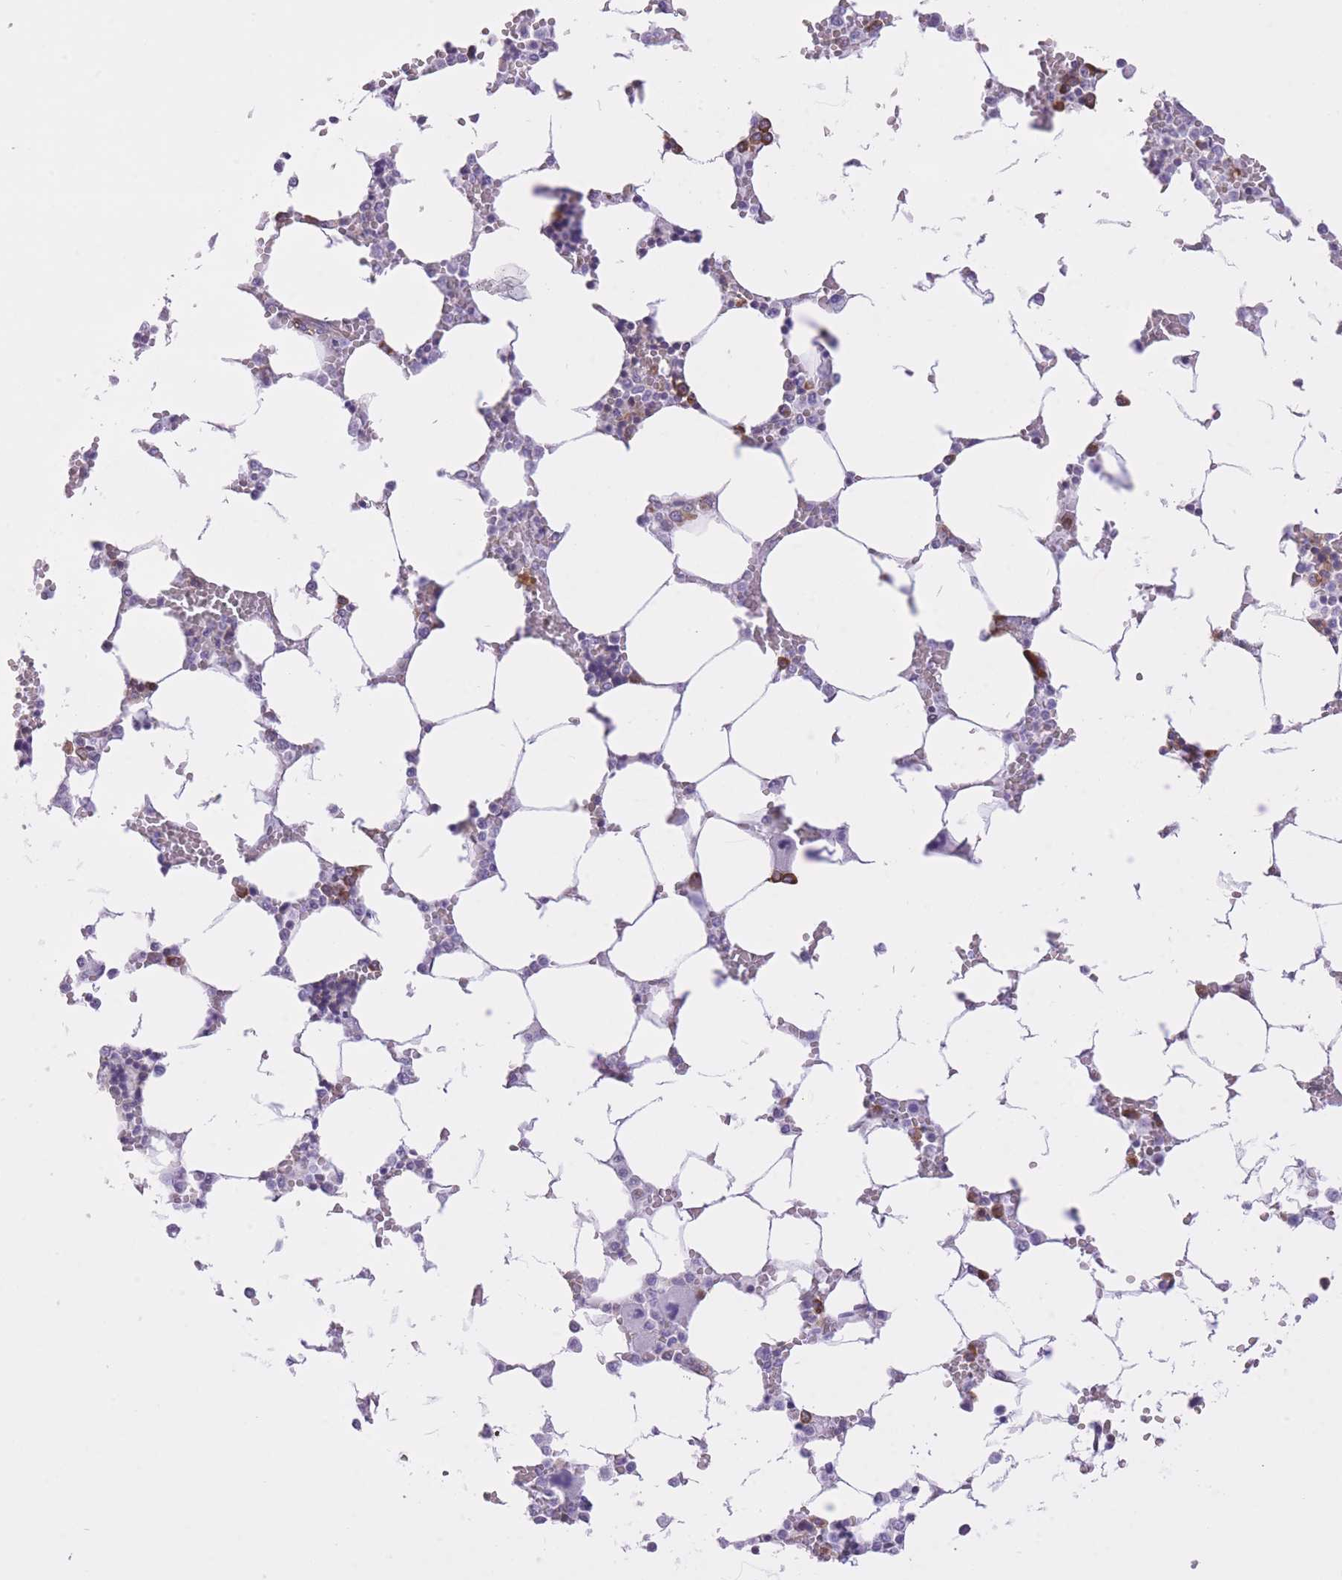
{"staining": {"intensity": "moderate", "quantity": "<25%", "location": "cytoplasmic/membranous"}, "tissue": "bone marrow", "cell_type": "Hematopoietic cells", "image_type": "normal", "snomed": [{"axis": "morphology", "description": "Normal tissue, NOS"}, {"axis": "topography", "description": "Bone marrow"}], "caption": "Immunohistochemistry of benign human bone marrow demonstrates low levels of moderate cytoplasmic/membranous expression in approximately <25% of hematopoietic cells.", "gene": "ZNF501", "patient": {"sex": "male", "age": 64}}